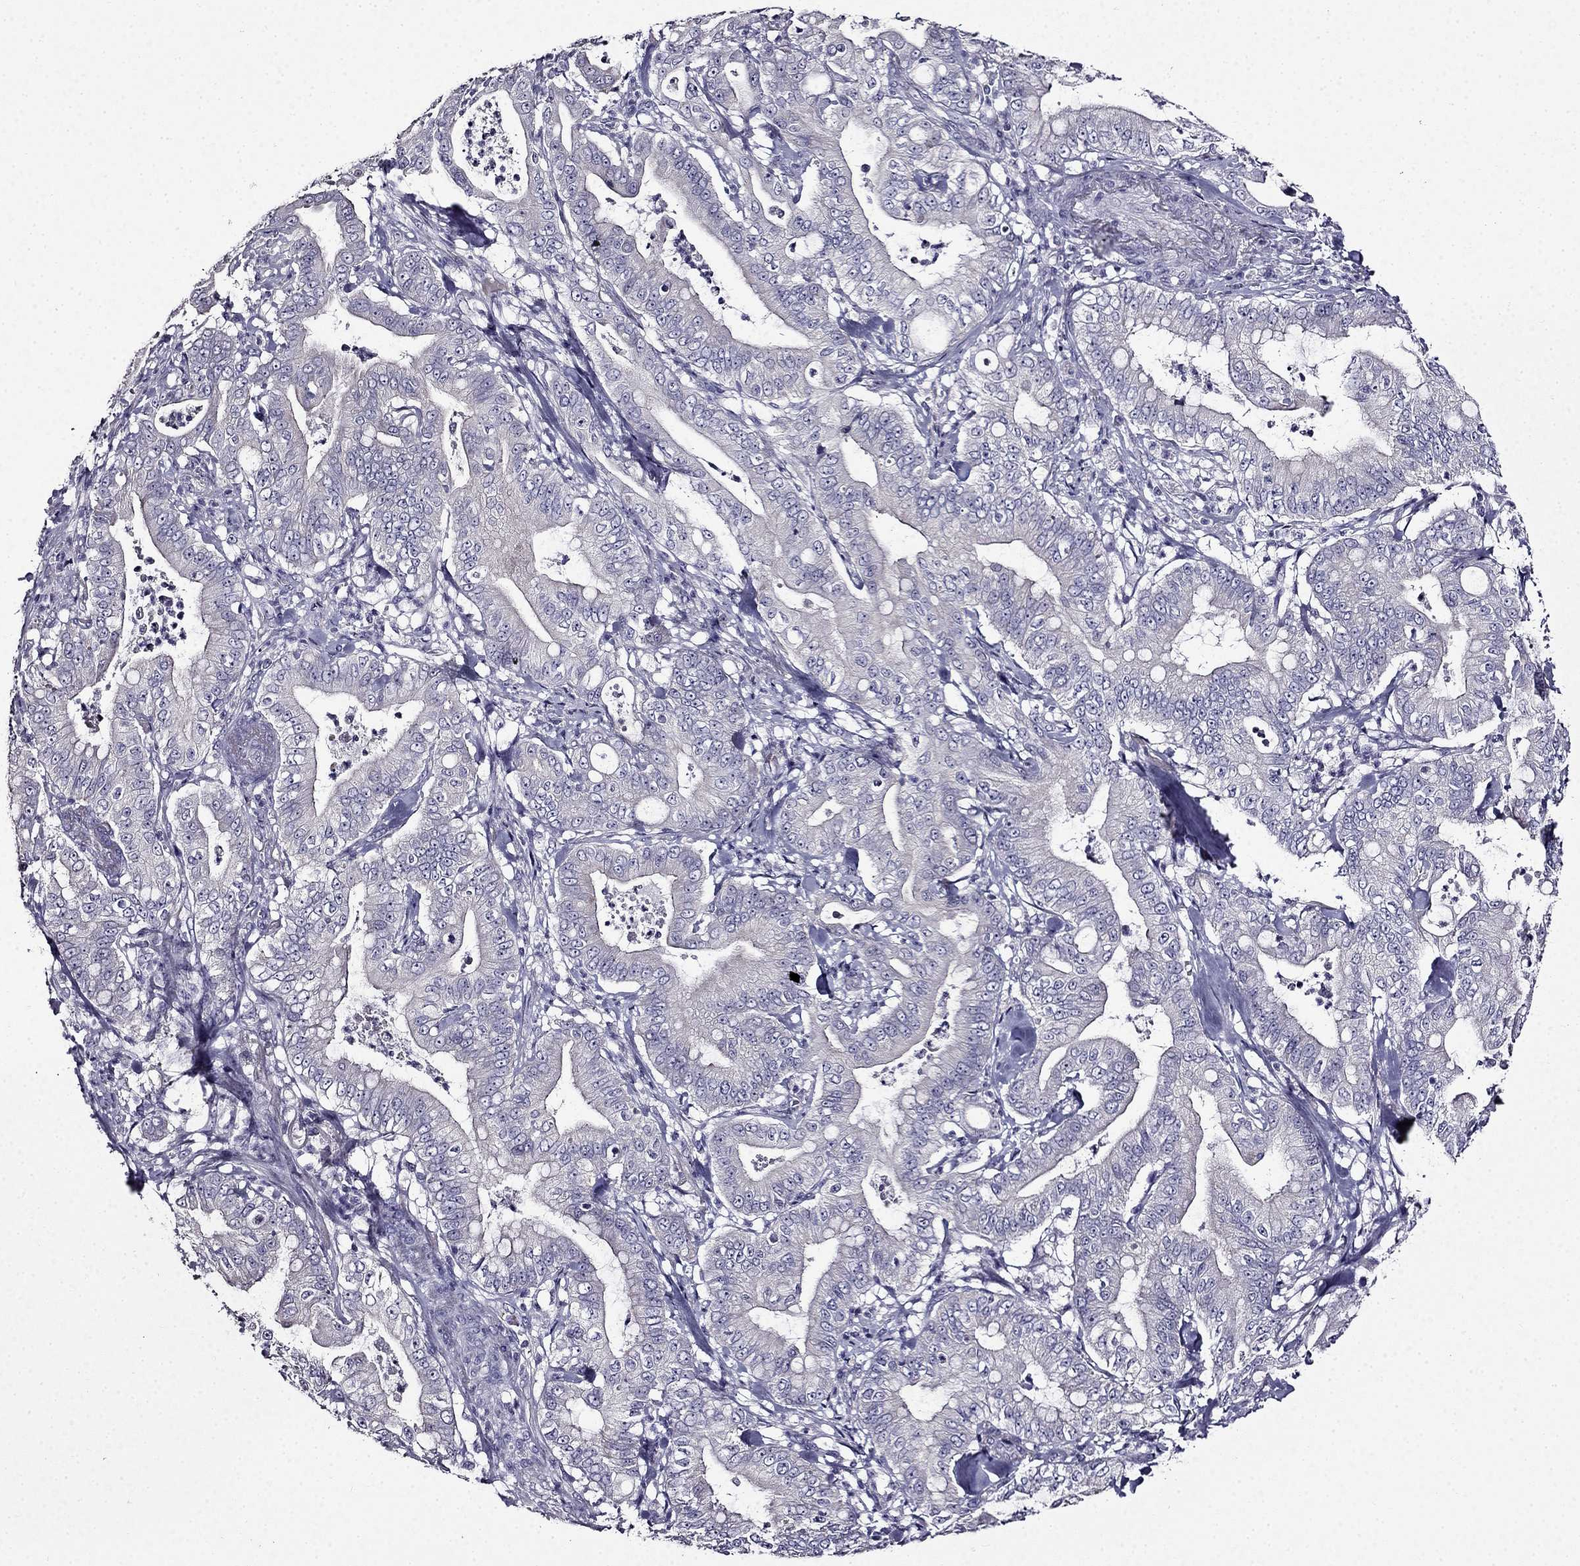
{"staining": {"intensity": "negative", "quantity": "none", "location": "none"}, "tissue": "pancreatic cancer", "cell_type": "Tumor cells", "image_type": "cancer", "snomed": [{"axis": "morphology", "description": "Adenocarcinoma, NOS"}, {"axis": "topography", "description": "Pancreas"}], "caption": "Immunohistochemical staining of human pancreatic adenocarcinoma reveals no significant positivity in tumor cells.", "gene": "TMEM266", "patient": {"sex": "male", "age": 71}}